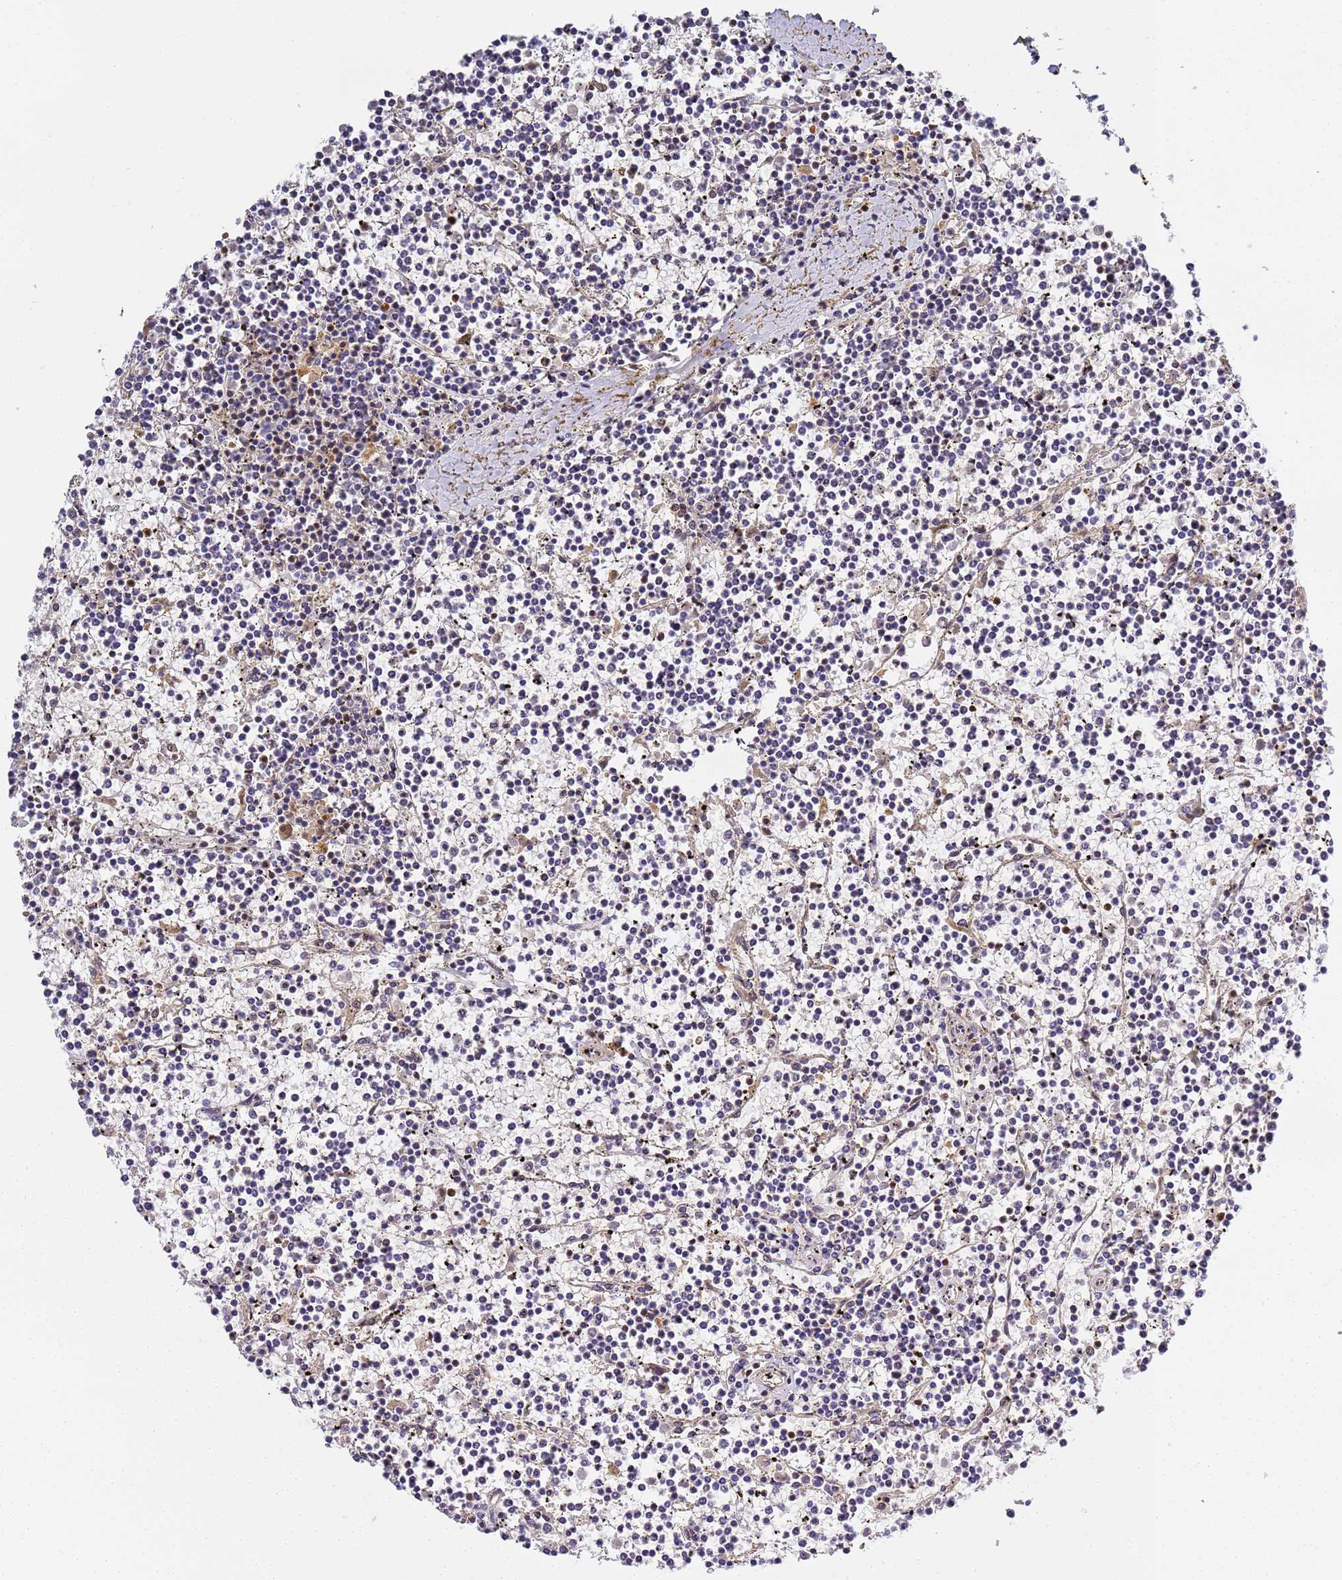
{"staining": {"intensity": "negative", "quantity": "none", "location": "none"}, "tissue": "lymphoma", "cell_type": "Tumor cells", "image_type": "cancer", "snomed": [{"axis": "morphology", "description": "Malignant lymphoma, non-Hodgkin's type, Low grade"}, {"axis": "topography", "description": "Spleen"}], "caption": "High magnification brightfield microscopy of lymphoma stained with DAB (3,3'-diaminobenzidine) (brown) and counterstained with hematoxylin (blue): tumor cells show no significant staining.", "gene": "CFH", "patient": {"sex": "female", "age": 19}}